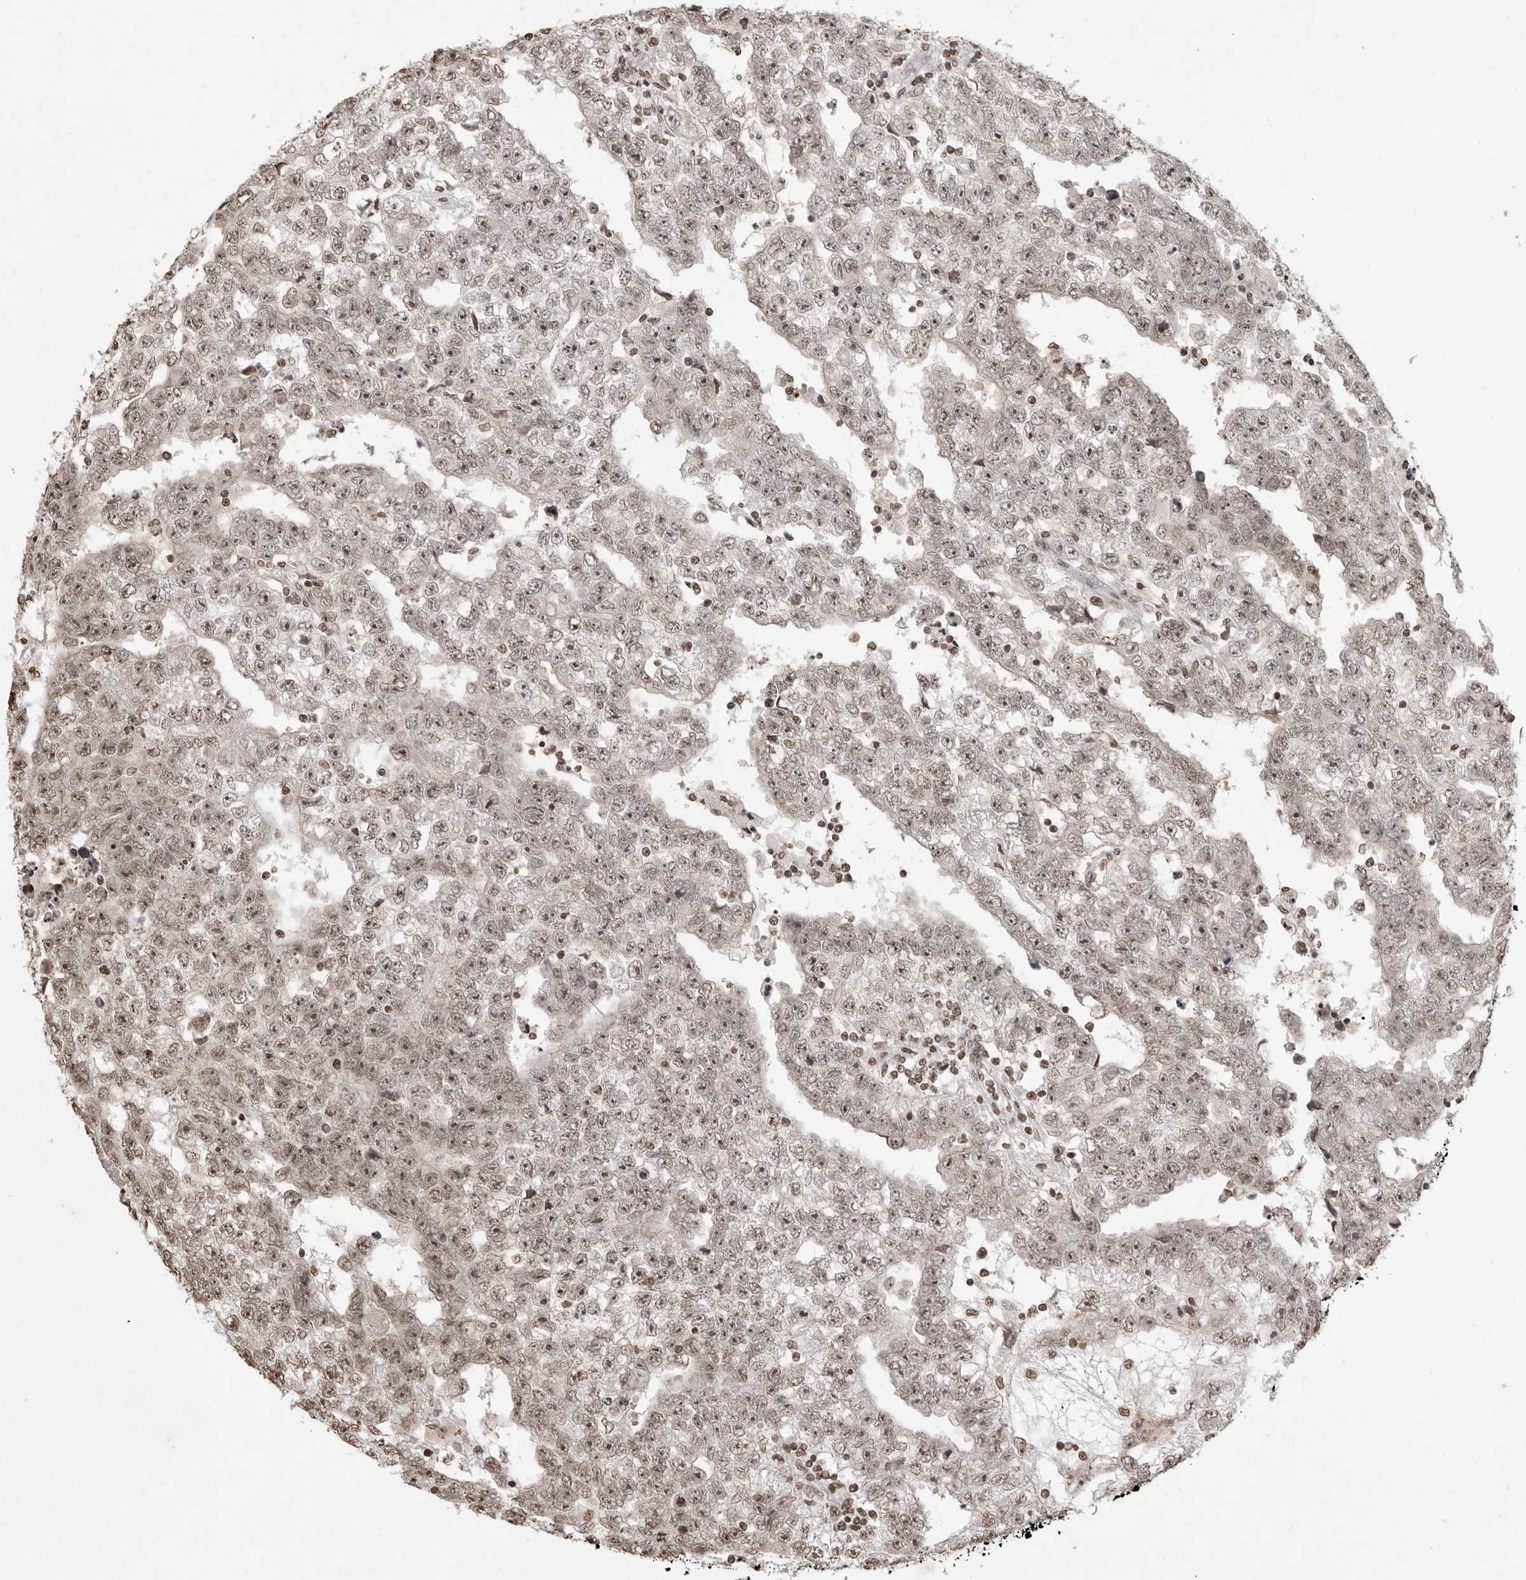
{"staining": {"intensity": "weak", "quantity": ">75%", "location": "nuclear"}, "tissue": "testis cancer", "cell_type": "Tumor cells", "image_type": "cancer", "snomed": [{"axis": "morphology", "description": "Carcinoma, Embryonal, NOS"}, {"axis": "topography", "description": "Testis"}], "caption": "Immunohistochemistry (IHC) image of human embryonal carcinoma (testis) stained for a protein (brown), which shows low levels of weak nuclear positivity in approximately >75% of tumor cells.", "gene": "WDR45", "patient": {"sex": "male", "age": 25}}